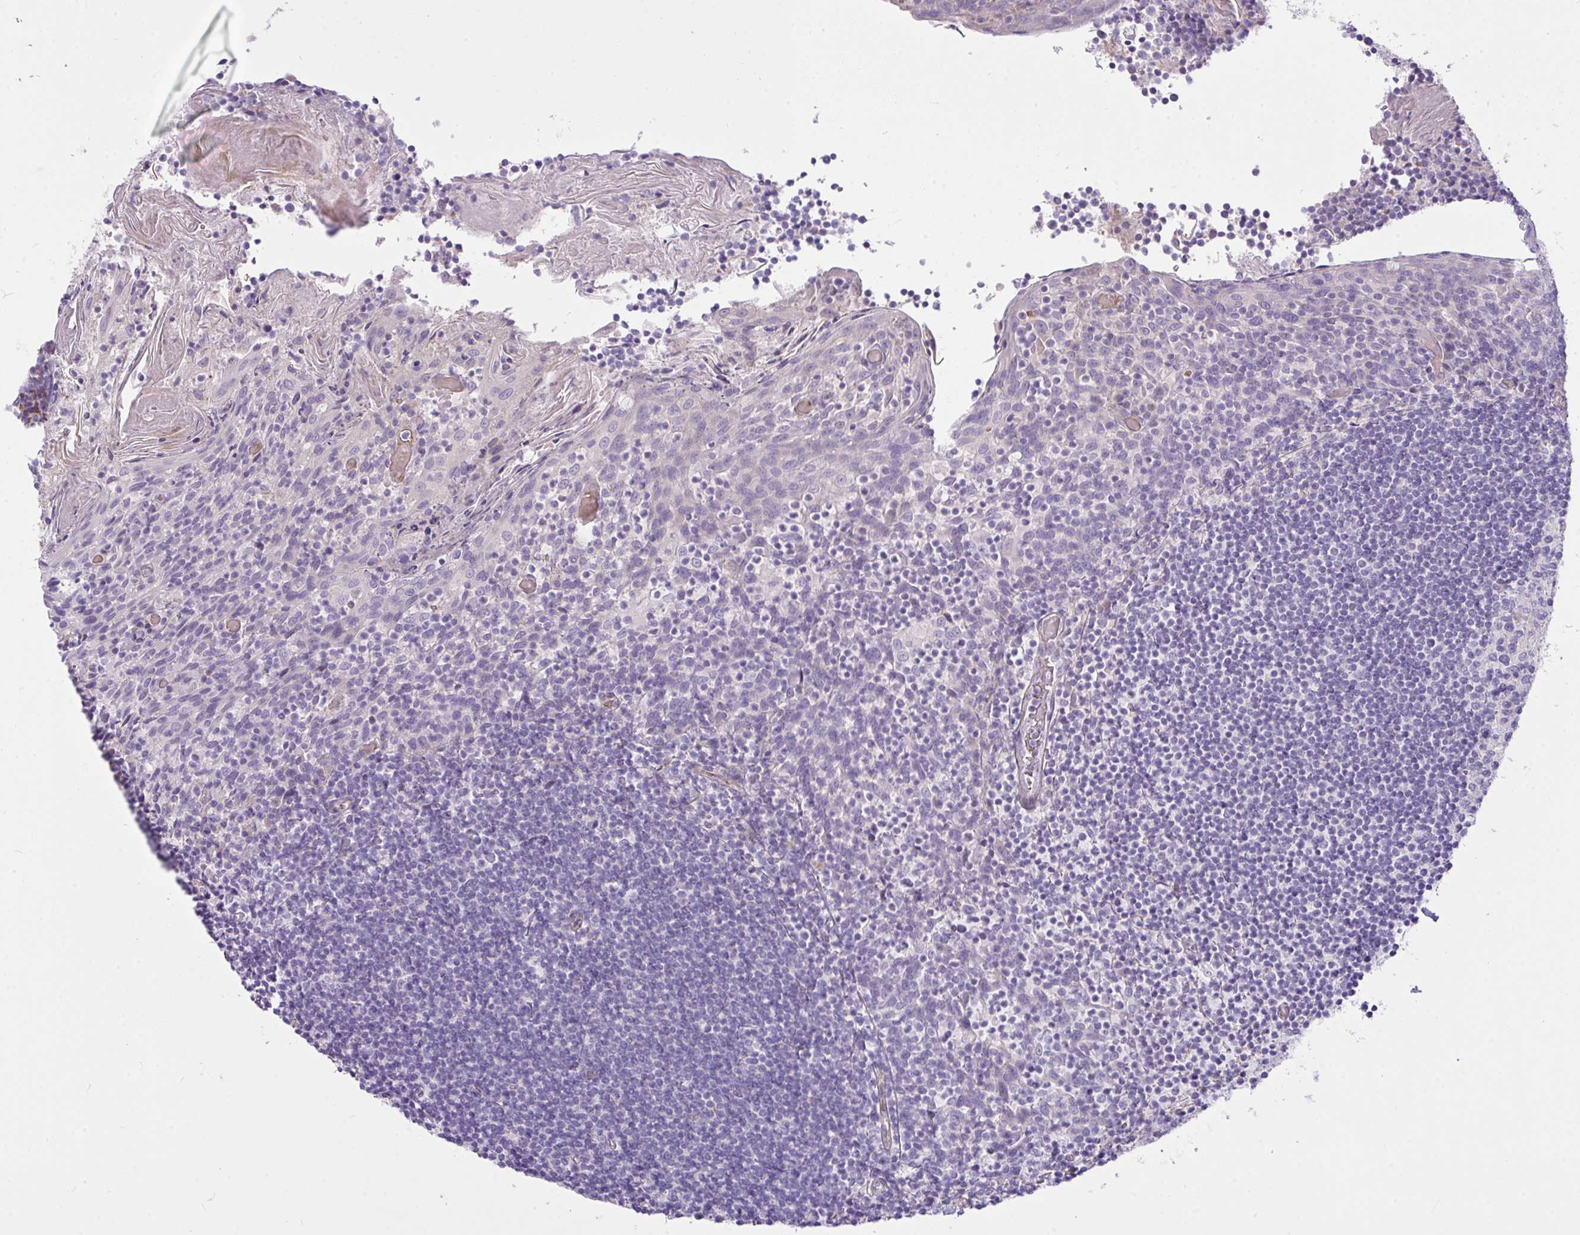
{"staining": {"intensity": "negative", "quantity": "none", "location": "none"}, "tissue": "tonsil", "cell_type": "Non-germinal center cells", "image_type": "normal", "snomed": [{"axis": "morphology", "description": "Normal tissue, NOS"}, {"axis": "topography", "description": "Tonsil"}], "caption": "DAB immunohistochemical staining of unremarkable tonsil exhibits no significant staining in non-germinal center cells. (Brightfield microscopy of DAB IHC at high magnification).", "gene": "MOCS1", "patient": {"sex": "female", "age": 10}}